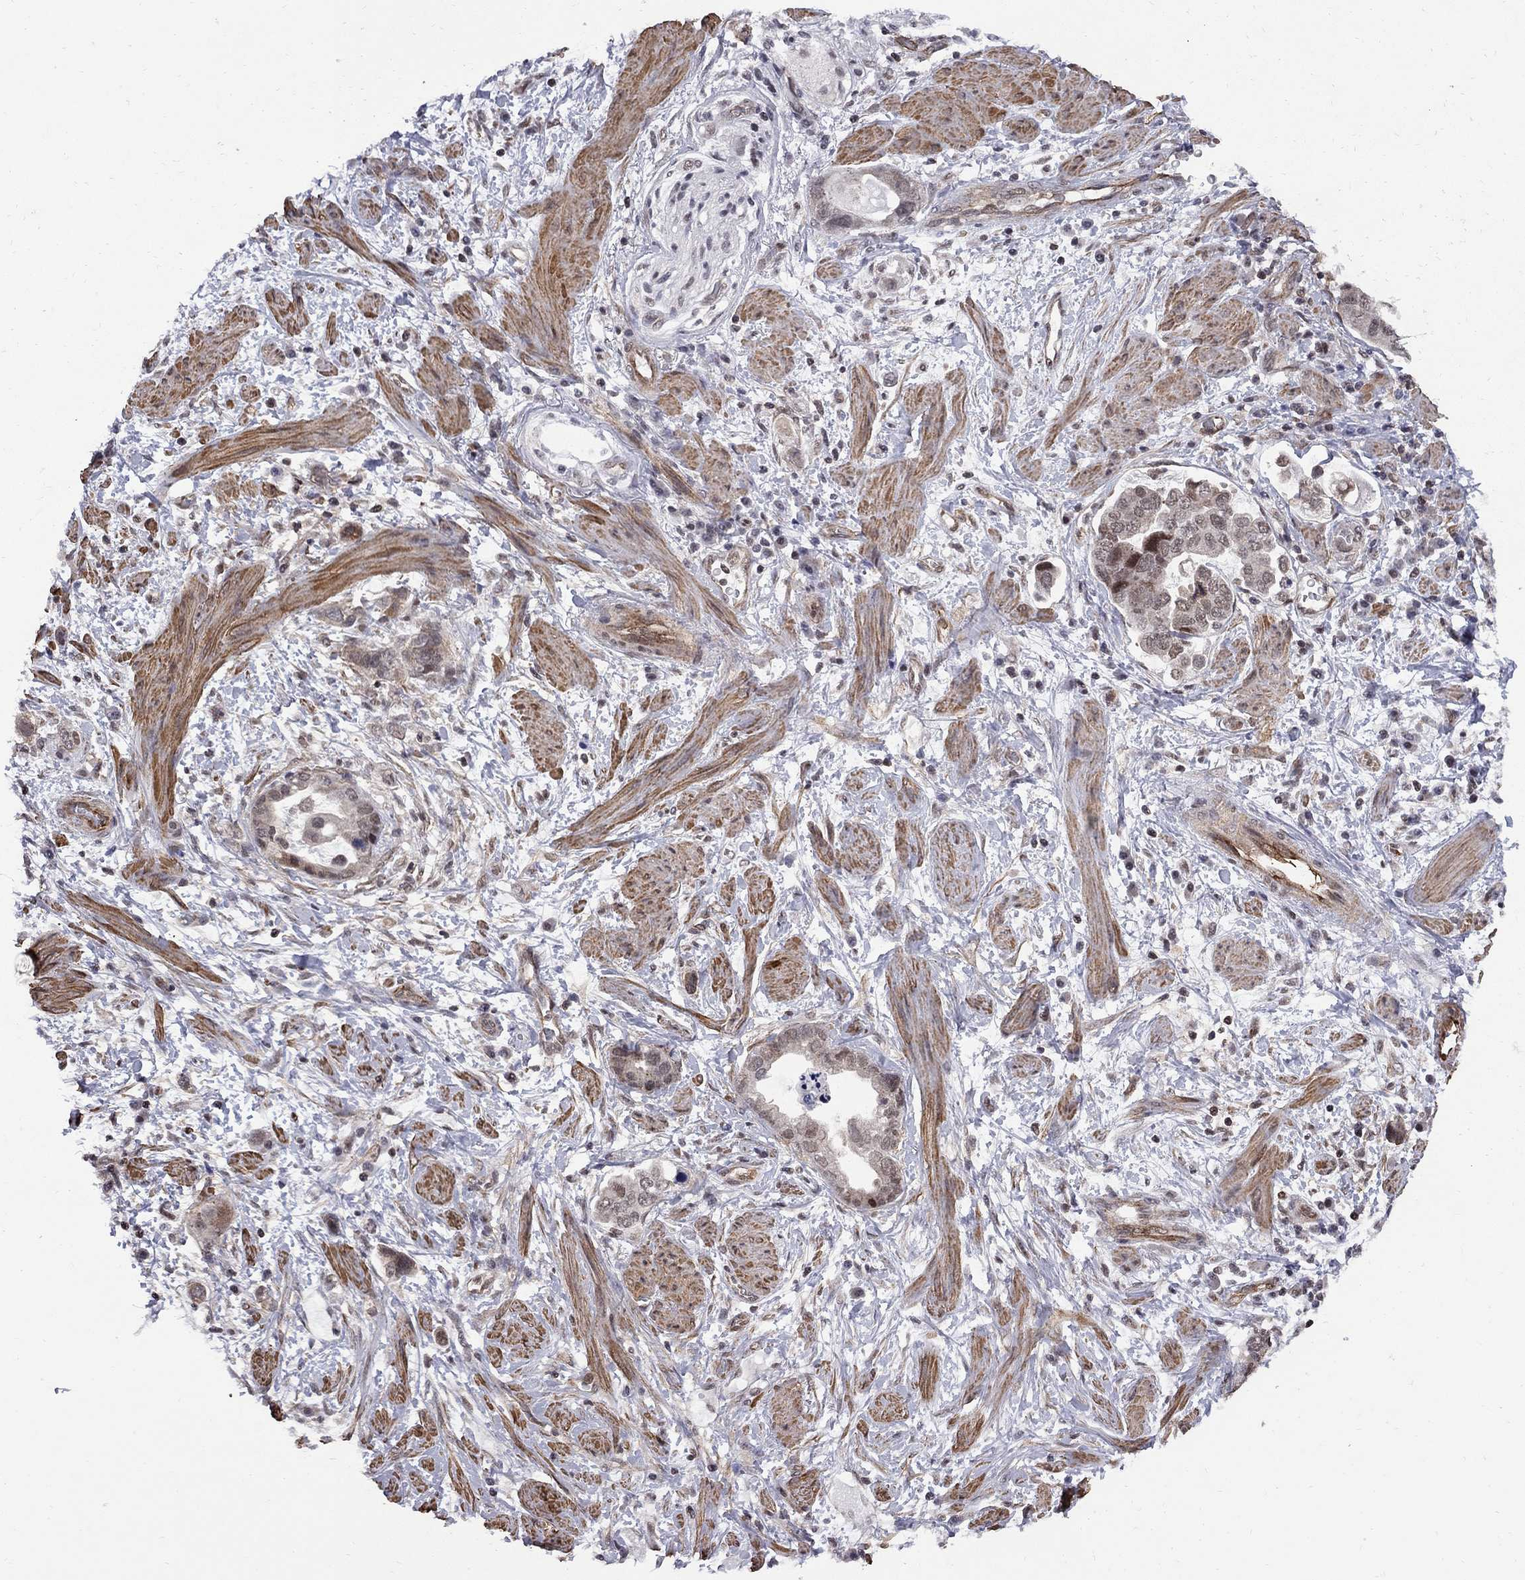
{"staining": {"intensity": "negative", "quantity": "none", "location": "none"}, "tissue": "stomach cancer", "cell_type": "Tumor cells", "image_type": "cancer", "snomed": [{"axis": "morphology", "description": "Adenocarcinoma, NOS"}, {"axis": "topography", "description": "Stomach, lower"}], "caption": "This is an immunohistochemistry (IHC) image of human stomach cancer. There is no staining in tumor cells.", "gene": "BRF1", "patient": {"sex": "female", "age": 93}}